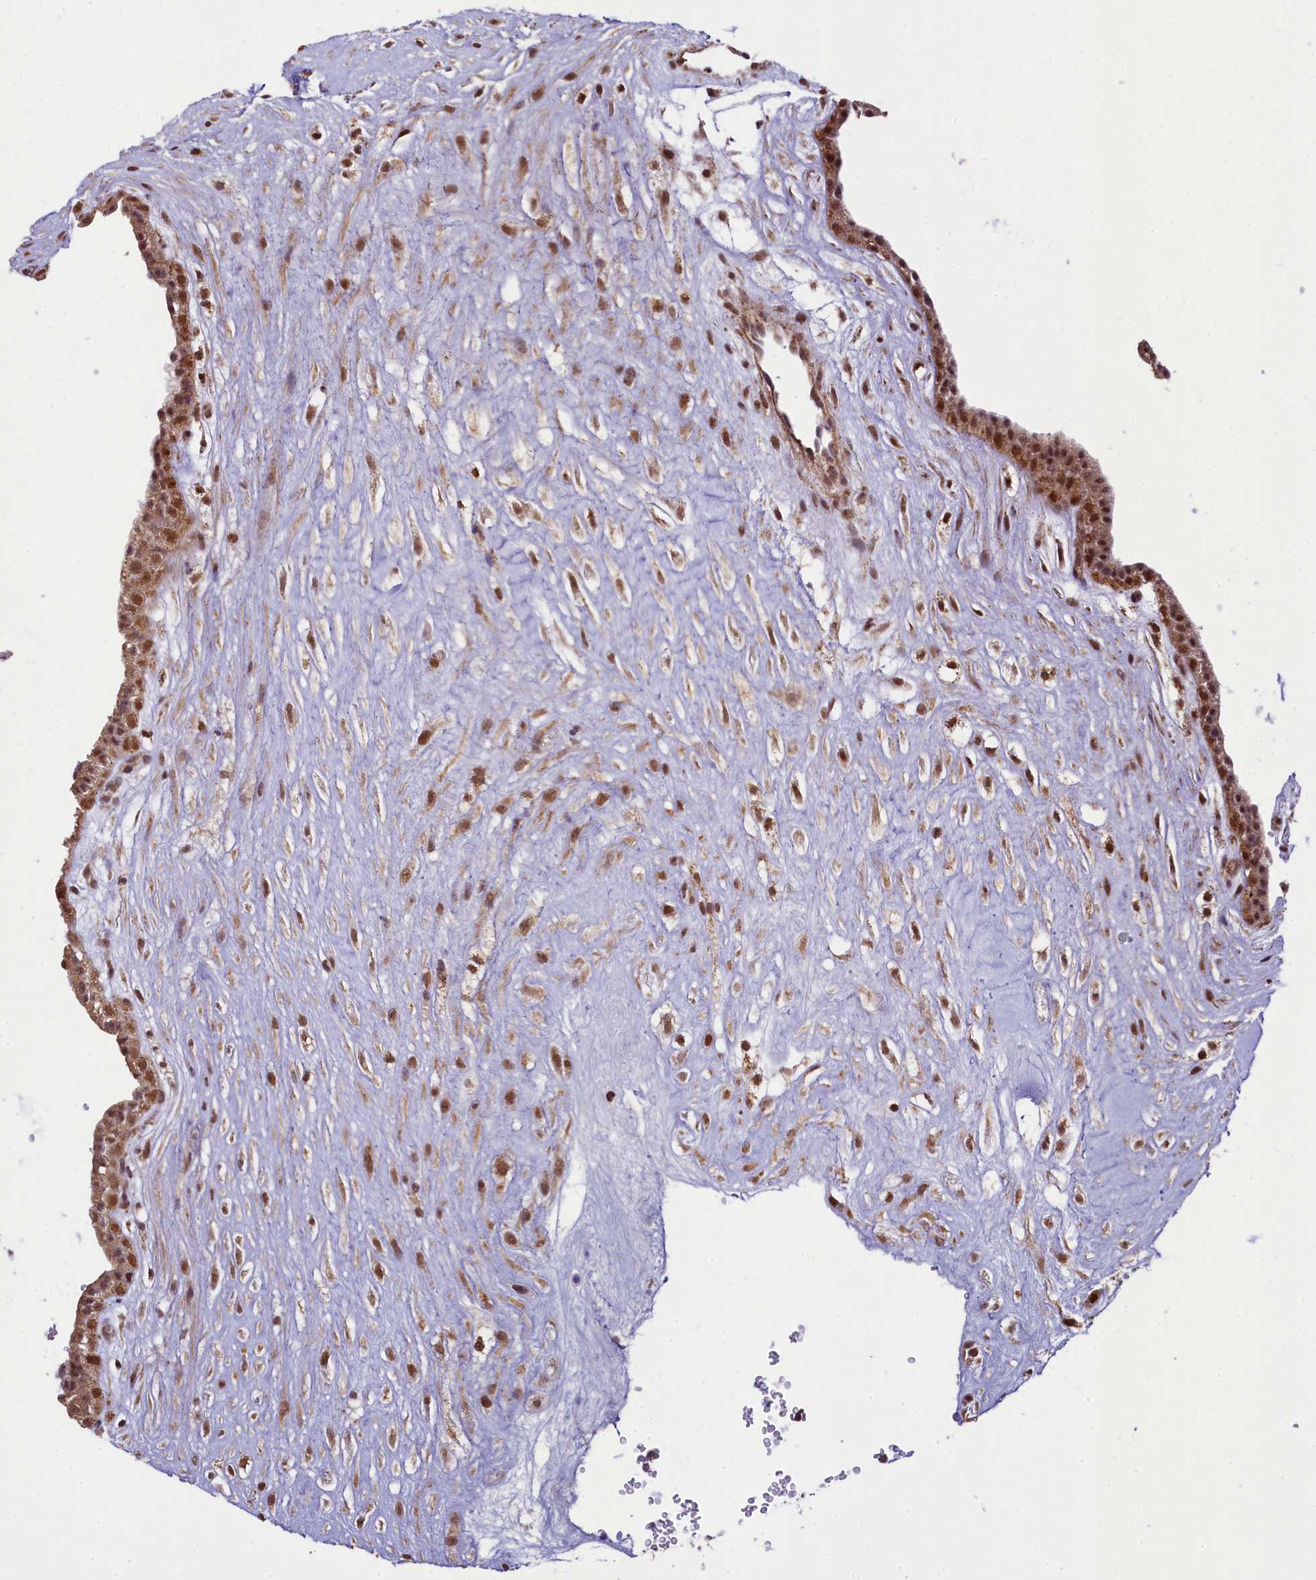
{"staining": {"intensity": "moderate", "quantity": ">75%", "location": "cytoplasmic/membranous,nuclear"}, "tissue": "placenta", "cell_type": "Decidual cells", "image_type": "normal", "snomed": [{"axis": "morphology", "description": "Normal tissue, NOS"}, {"axis": "topography", "description": "Placenta"}], "caption": "Immunohistochemical staining of benign placenta displays >75% levels of moderate cytoplasmic/membranous,nuclear protein positivity in about >75% of decidual cells.", "gene": "PAF1", "patient": {"sex": "female", "age": 18}}